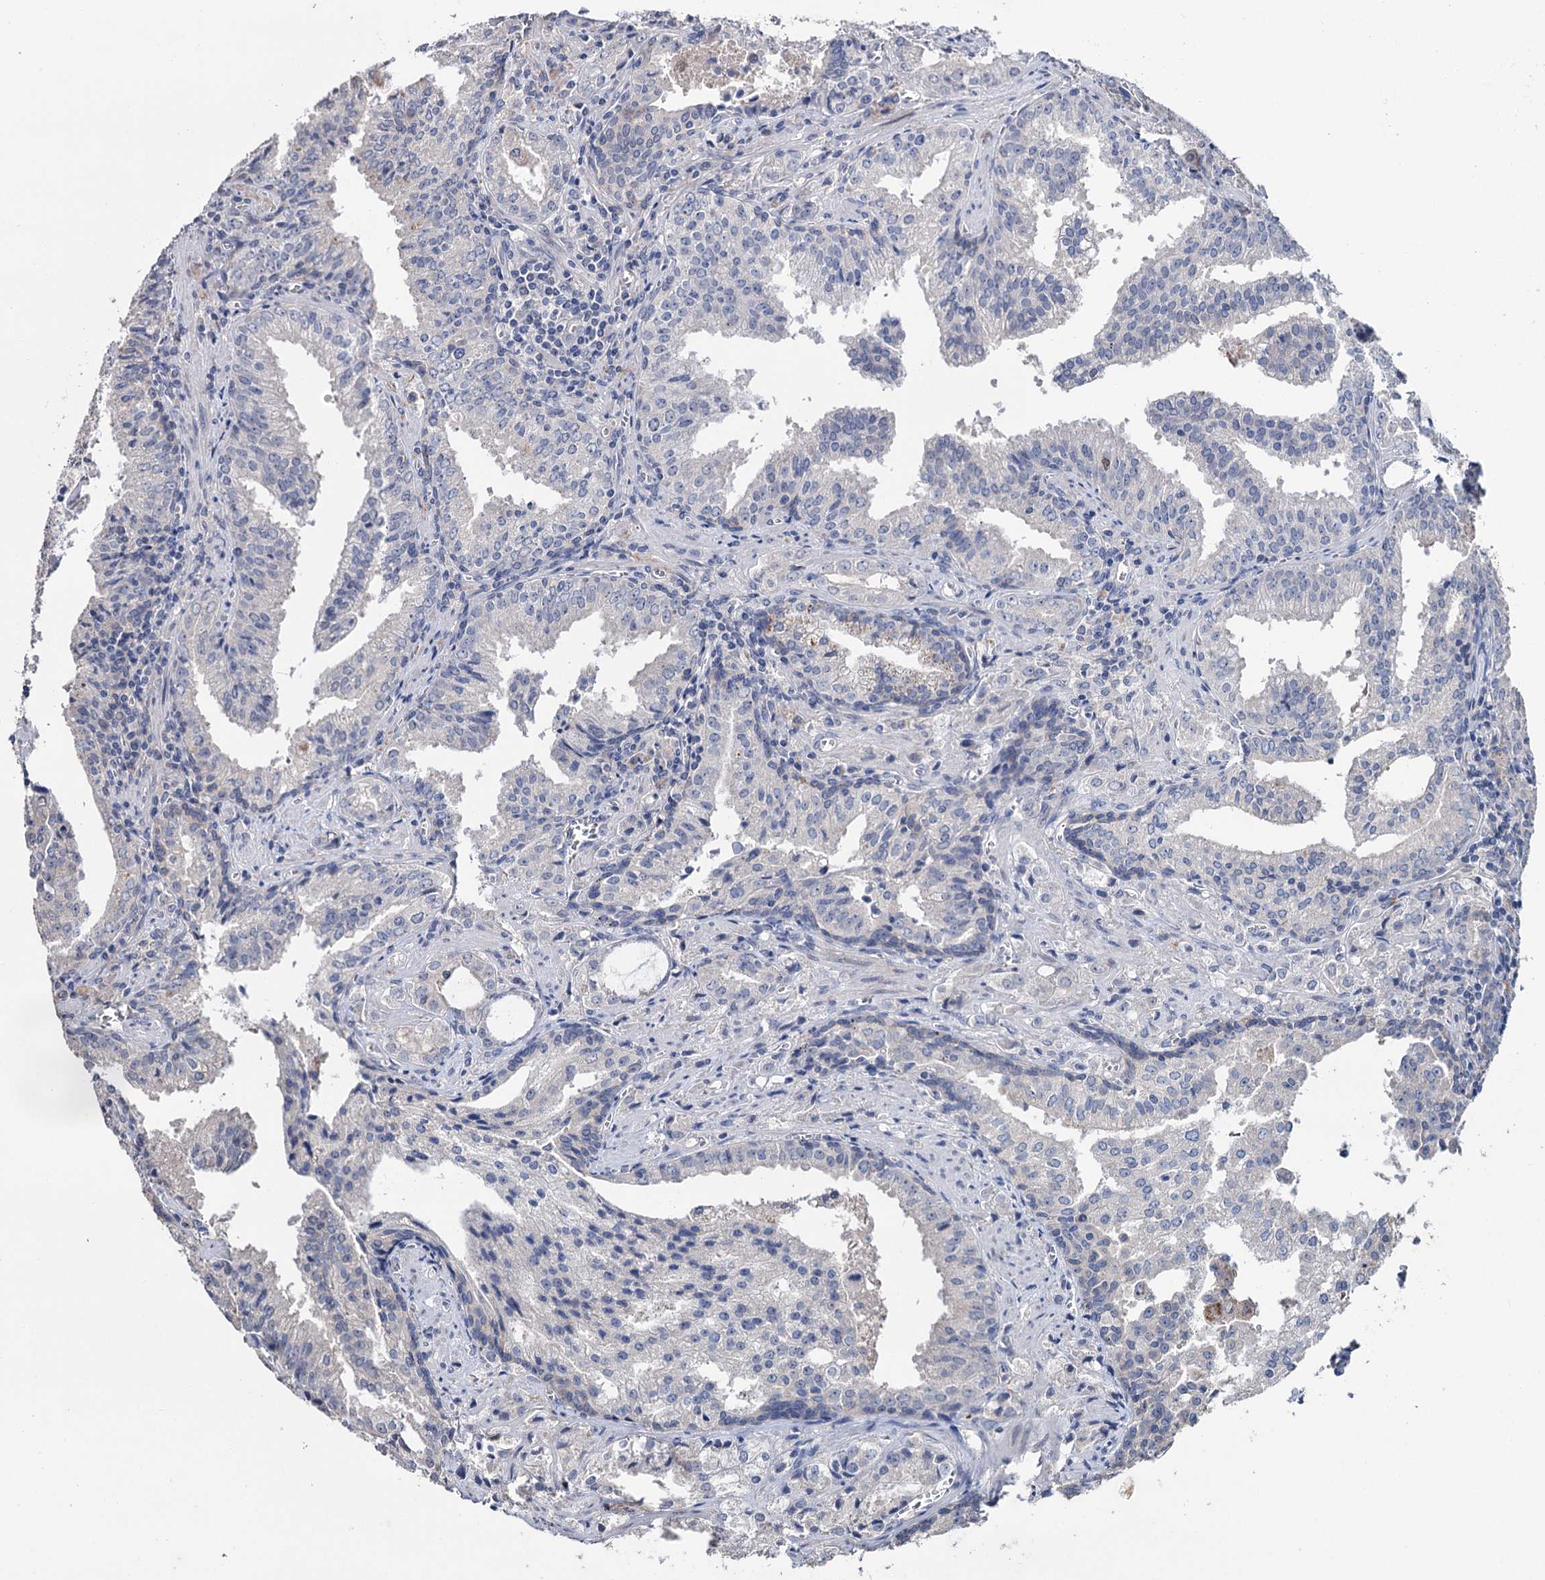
{"staining": {"intensity": "negative", "quantity": "none", "location": "none"}, "tissue": "prostate cancer", "cell_type": "Tumor cells", "image_type": "cancer", "snomed": [{"axis": "morphology", "description": "Adenocarcinoma, High grade"}, {"axis": "topography", "description": "Prostate"}], "caption": "An image of human prostate high-grade adenocarcinoma is negative for staining in tumor cells. Brightfield microscopy of immunohistochemistry stained with DAB (3,3'-diaminobenzidine) (brown) and hematoxylin (blue), captured at high magnification.", "gene": "EPB41L5", "patient": {"sex": "male", "age": 68}}